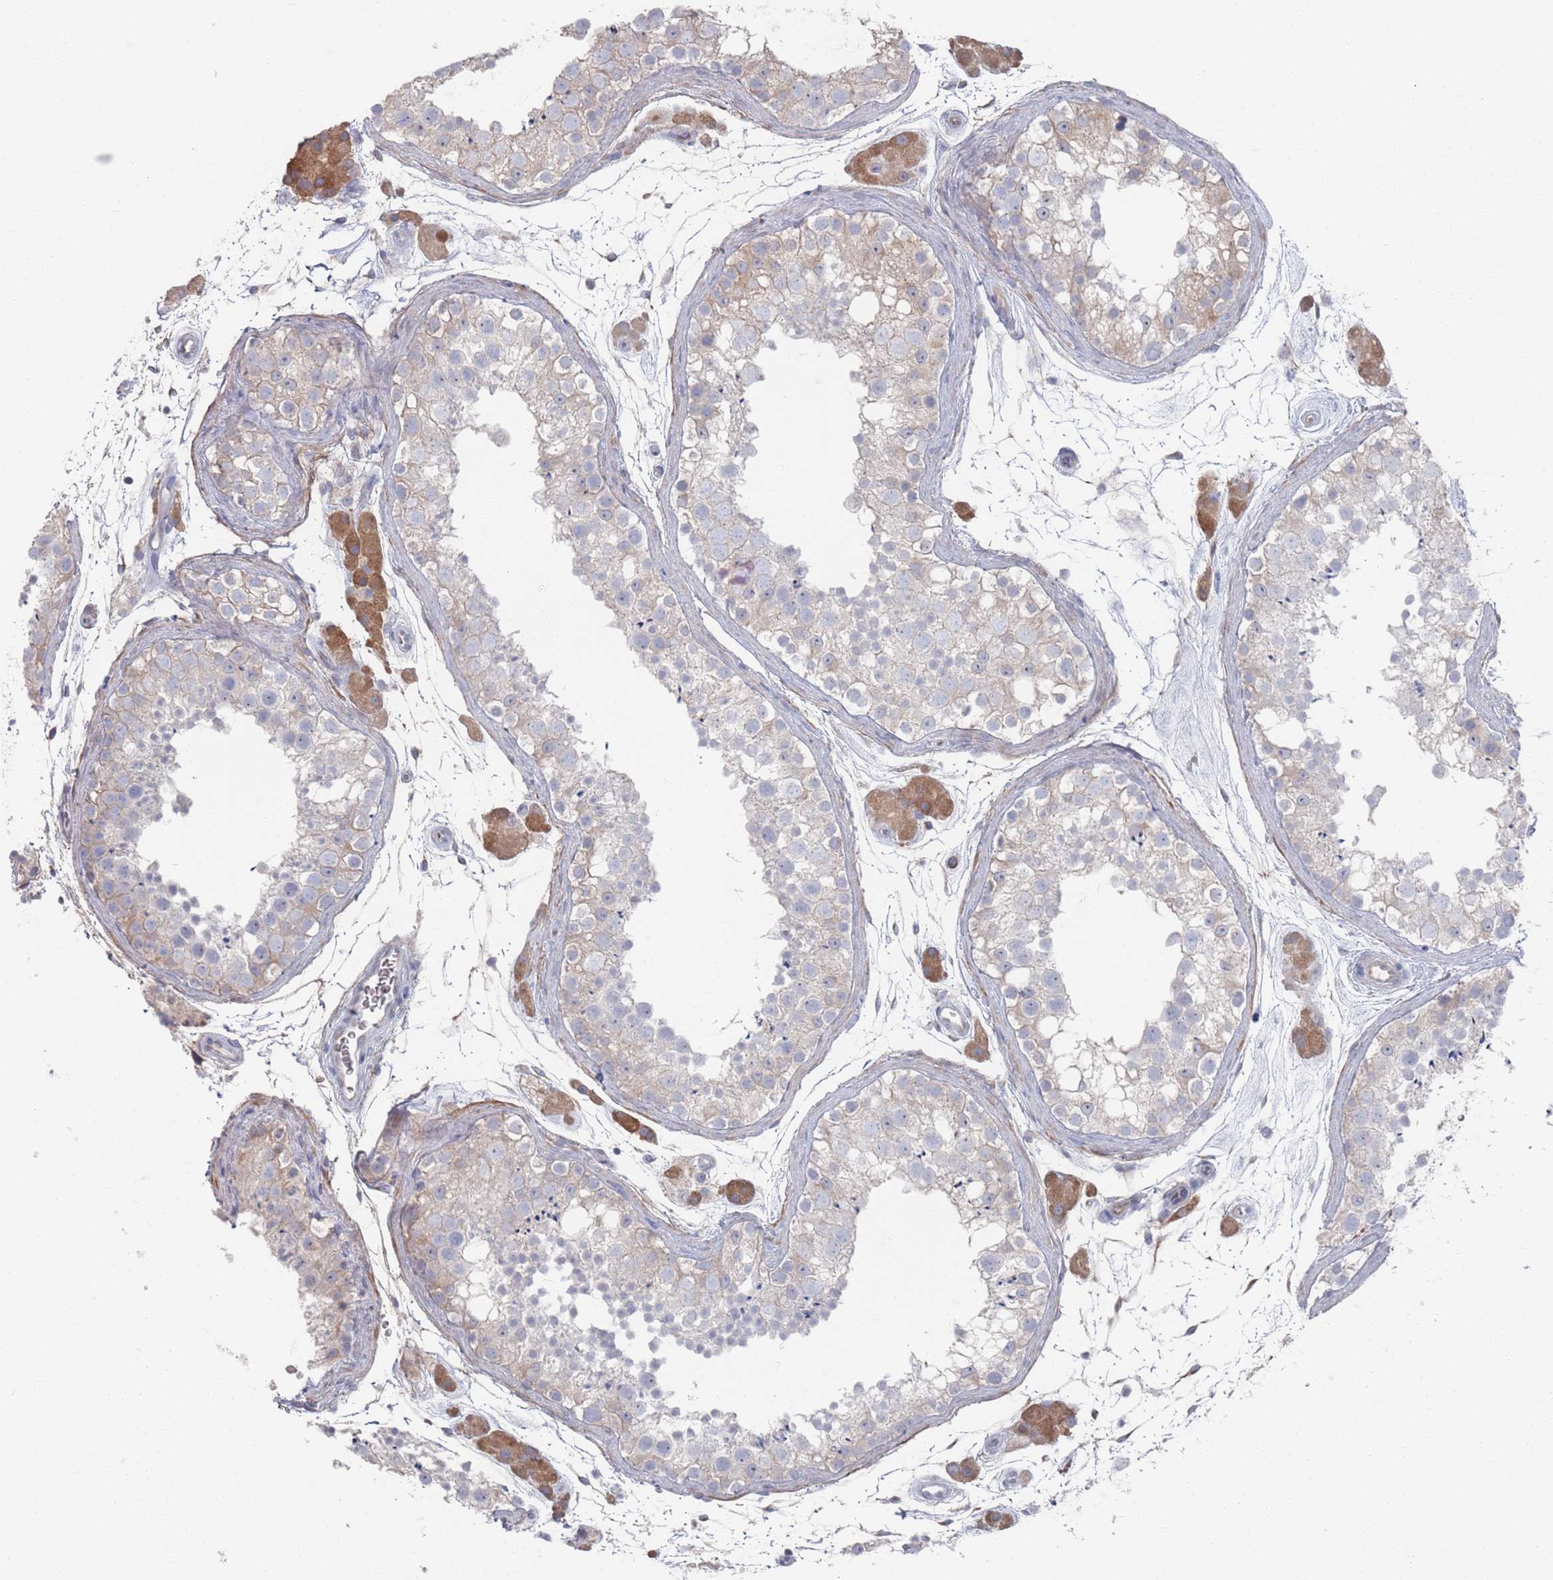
{"staining": {"intensity": "weak", "quantity": "<25%", "location": "cytoplasmic/membranous"}, "tissue": "testis", "cell_type": "Cells in seminiferous ducts", "image_type": "normal", "snomed": [{"axis": "morphology", "description": "Normal tissue, NOS"}, {"axis": "topography", "description": "Testis"}], "caption": "A high-resolution micrograph shows immunohistochemistry (IHC) staining of normal testis, which reveals no significant expression in cells in seminiferous ducts.", "gene": "TMCO3", "patient": {"sex": "male", "age": 41}}